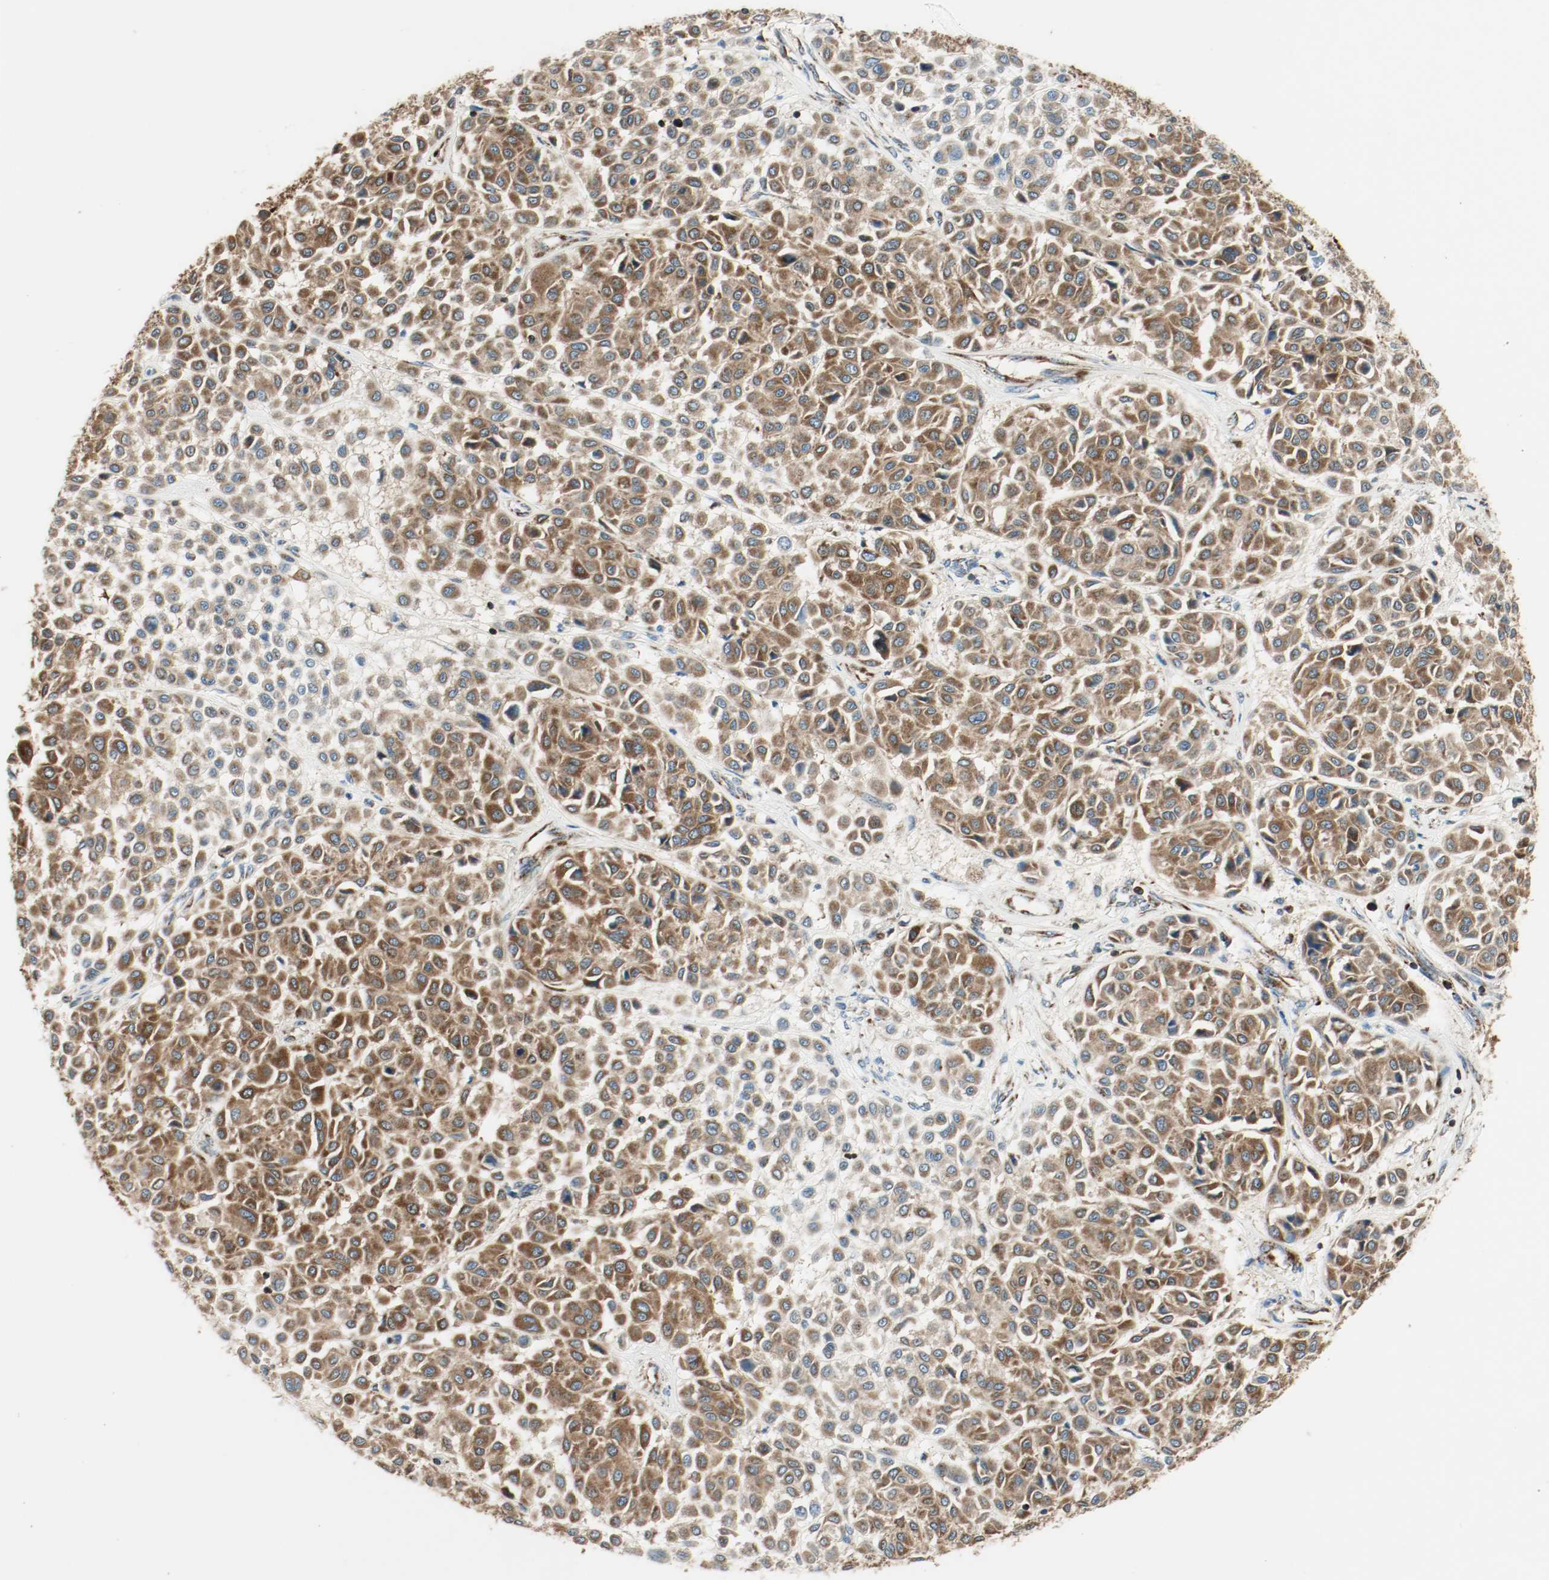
{"staining": {"intensity": "strong", "quantity": ">75%", "location": "cytoplasmic/membranous"}, "tissue": "melanoma", "cell_type": "Tumor cells", "image_type": "cancer", "snomed": [{"axis": "morphology", "description": "Malignant melanoma, Metastatic site"}, {"axis": "topography", "description": "Soft tissue"}], "caption": "A high-resolution image shows IHC staining of melanoma, which reveals strong cytoplasmic/membranous staining in approximately >75% of tumor cells.", "gene": "PLCG1", "patient": {"sex": "male", "age": 41}}